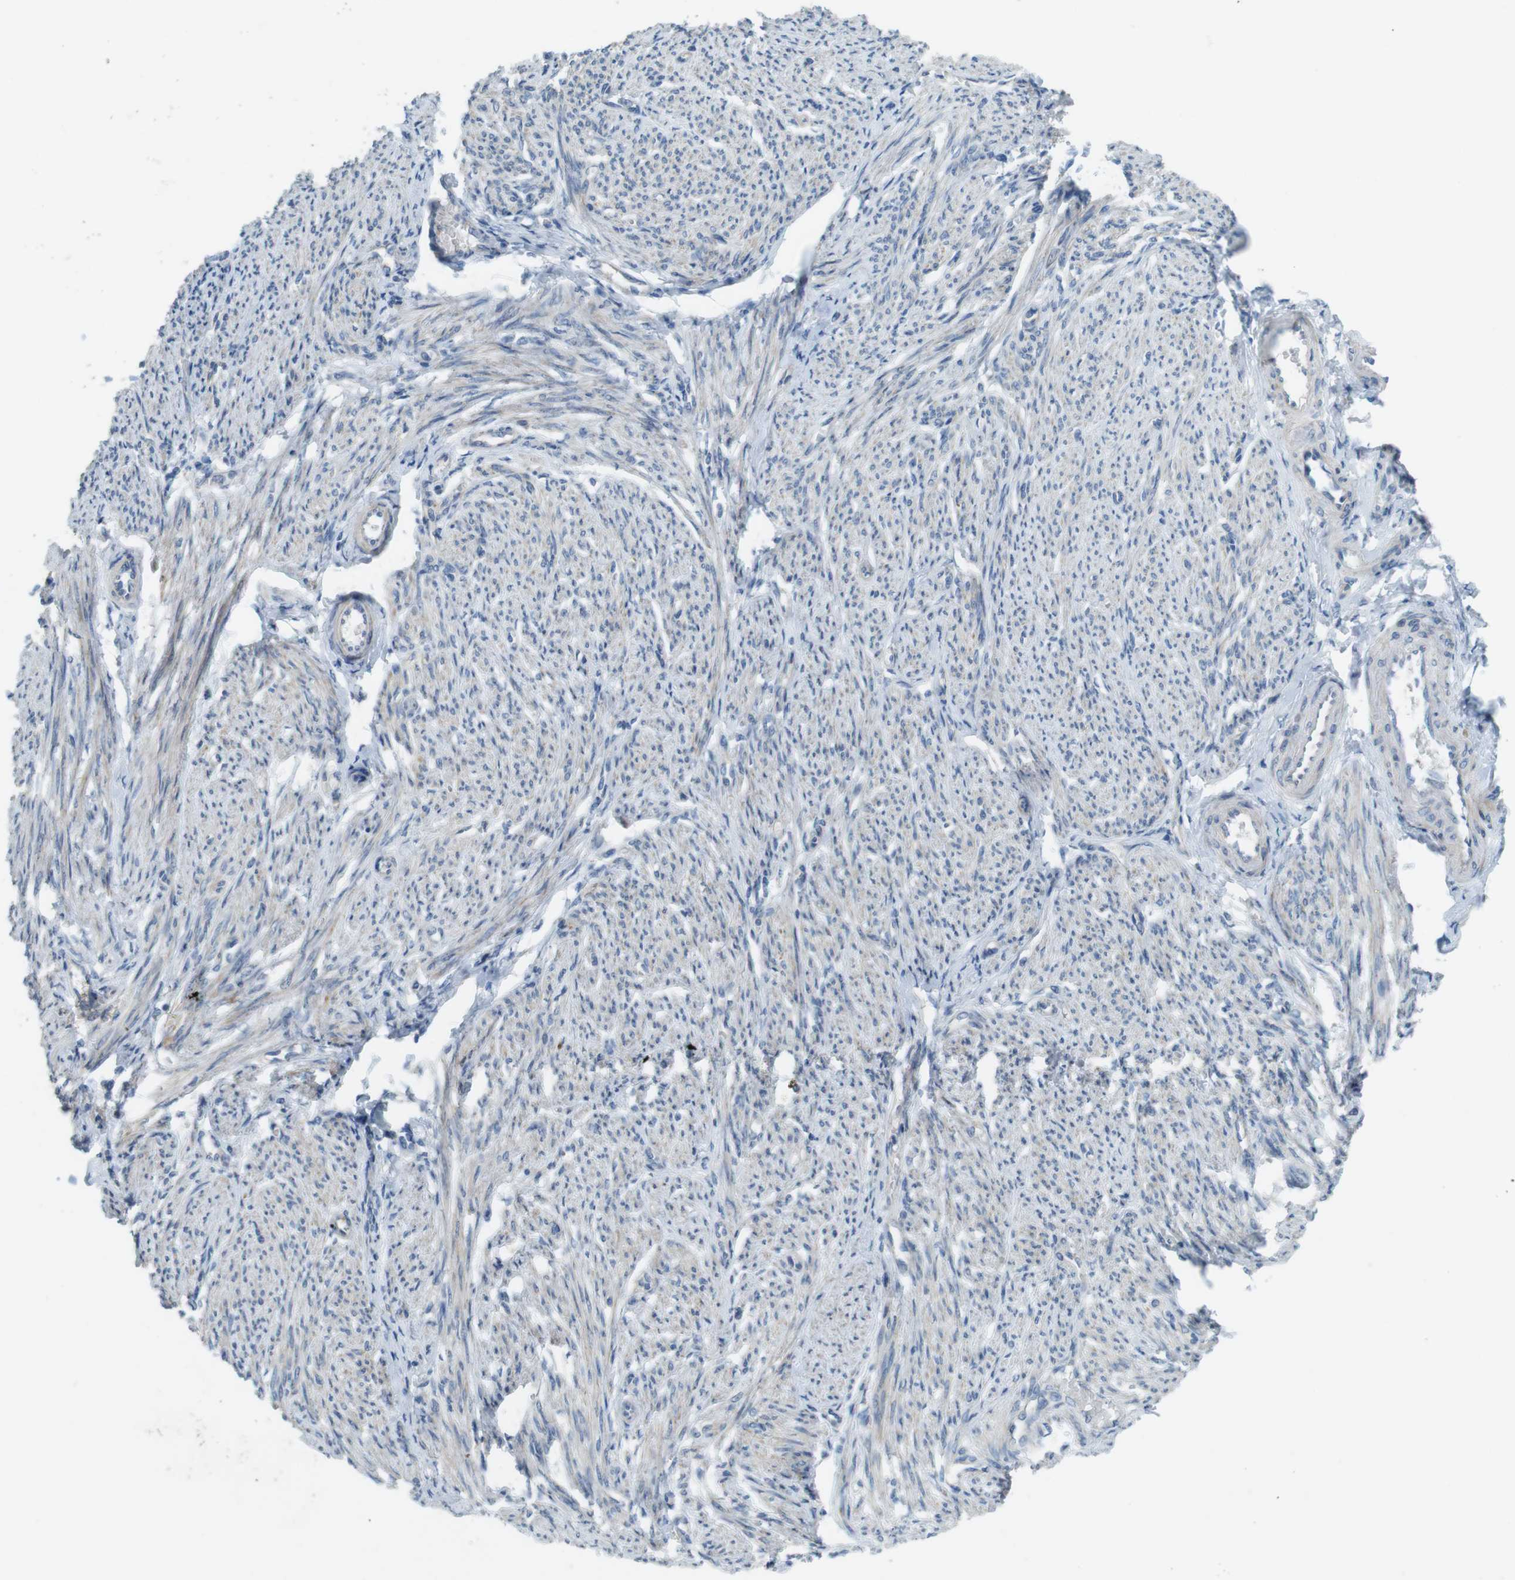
{"staining": {"intensity": "weak", "quantity": "25%-75%", "location": "cytoplasmic/membranous"}, "tissue": "smooth muscle", "cell_type": "Smooth muscle cells", "image_type": "normal", "snomed": [{"axis": "morphology", "description": "Normal tissue, NOS"}, {"axis": "topography", "description": "Smooth muscle"}], "caption": "Immunohistochemical staining of normal human smooth muscle displays weak cytoplasmic/membranous protein staining in approximately 25%-75% of smooth muscle cells. (DAB IHC, brown staining for protein, blue staining for nuclei).", "gene": "TYW1", "patient": {"sex": "female", "age": 65}}